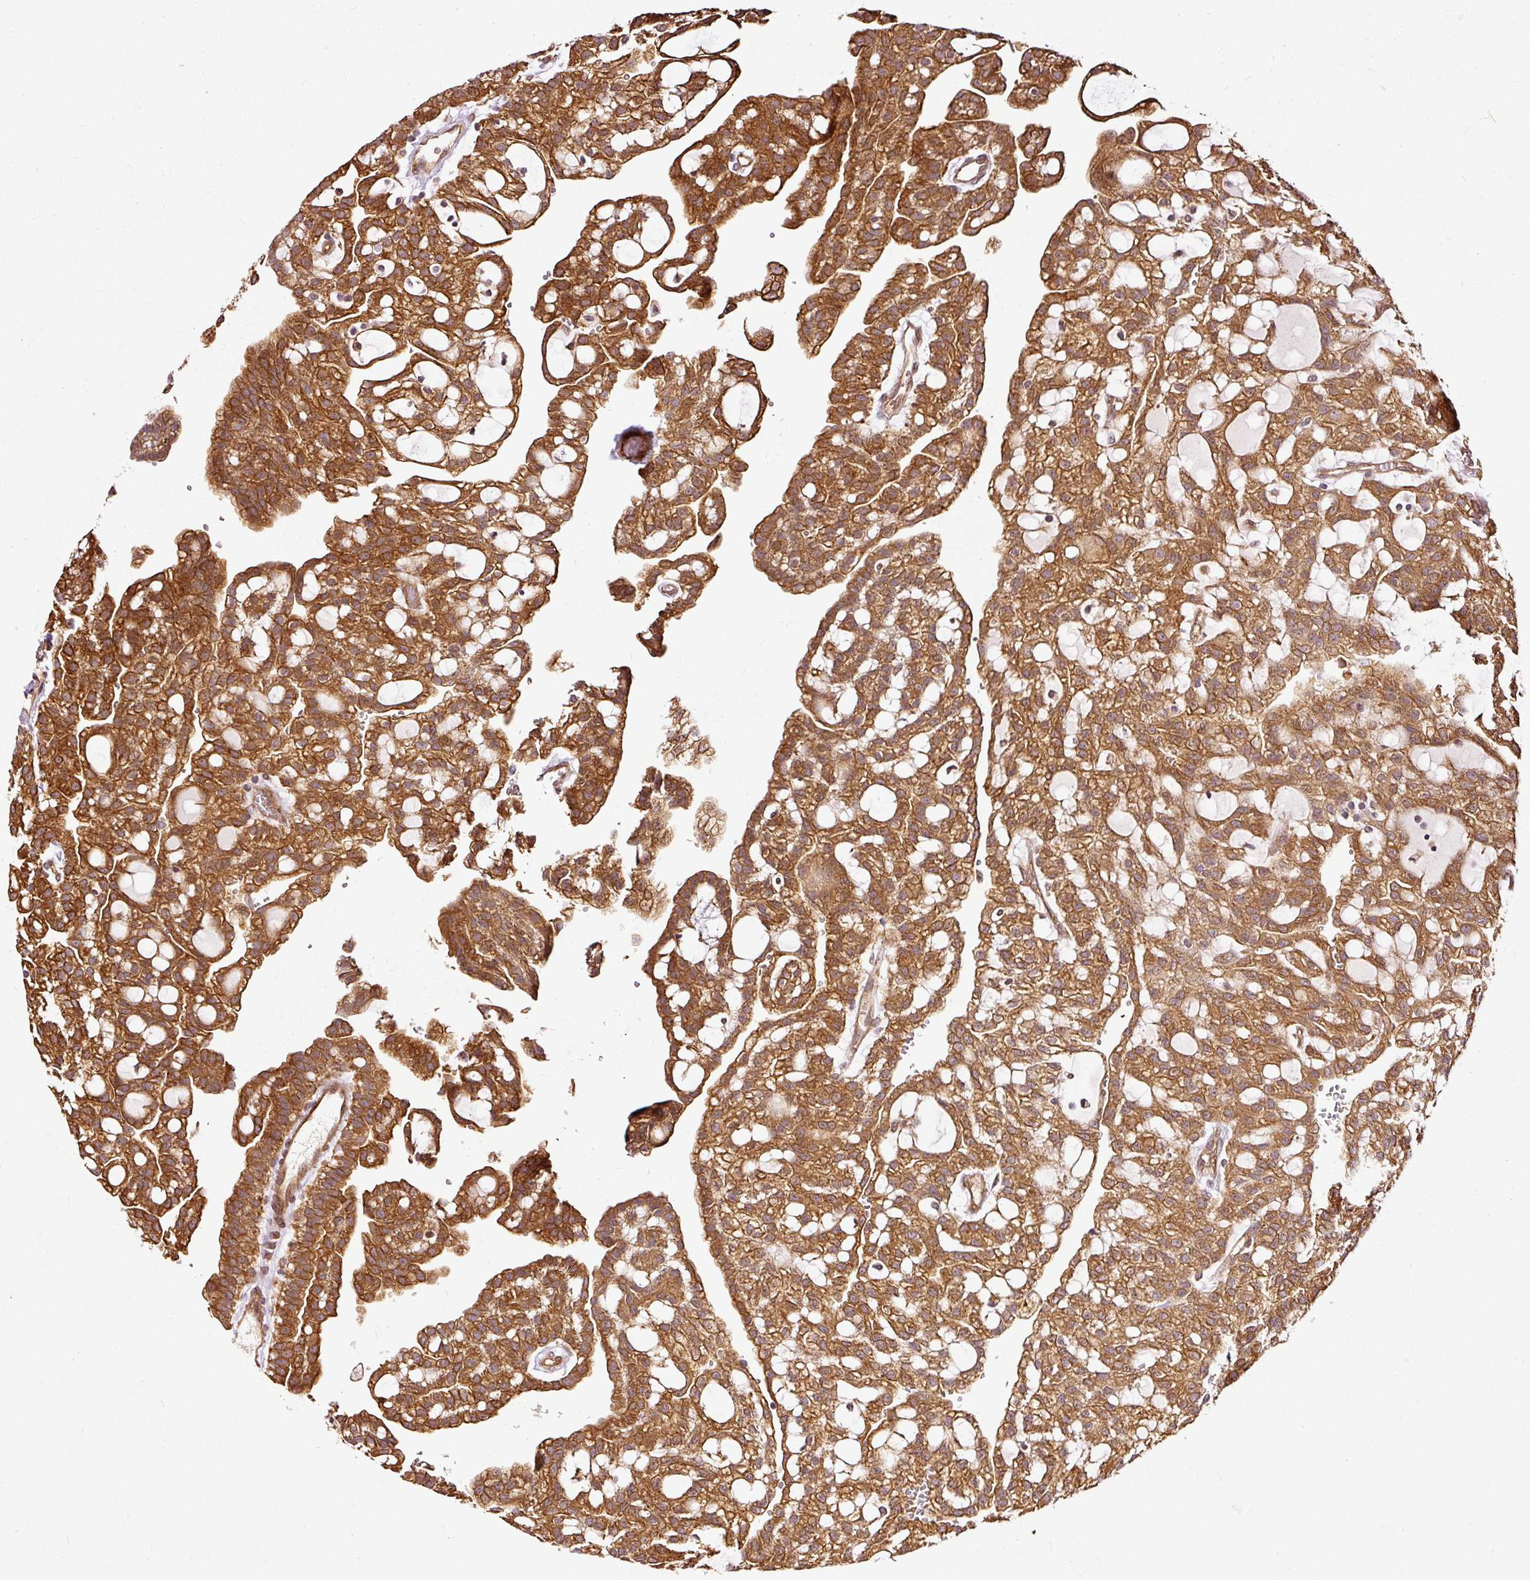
{"staining": {"intensity": "strong", "quantity": ">75%", "location": "cytoplasmic/membranous"}, "tissue": "renal cancer", "cell_type": "Tumor cells", "image_type": "cancer", "snomed": [{"axis": "morphology", "description": "Adenocarcinoma, NOS"}, {"axis": "topography", "description": "Kidney"}], "caption": "This is a histology image of immunohistochemistry (IHC) staining of adenocarcinoma (renal), which shows strong staining in the cytoplasmic/membranous of tumor cells.", "gene": "MIF4GD", "patient": {"sex": "male", "age": 63}}